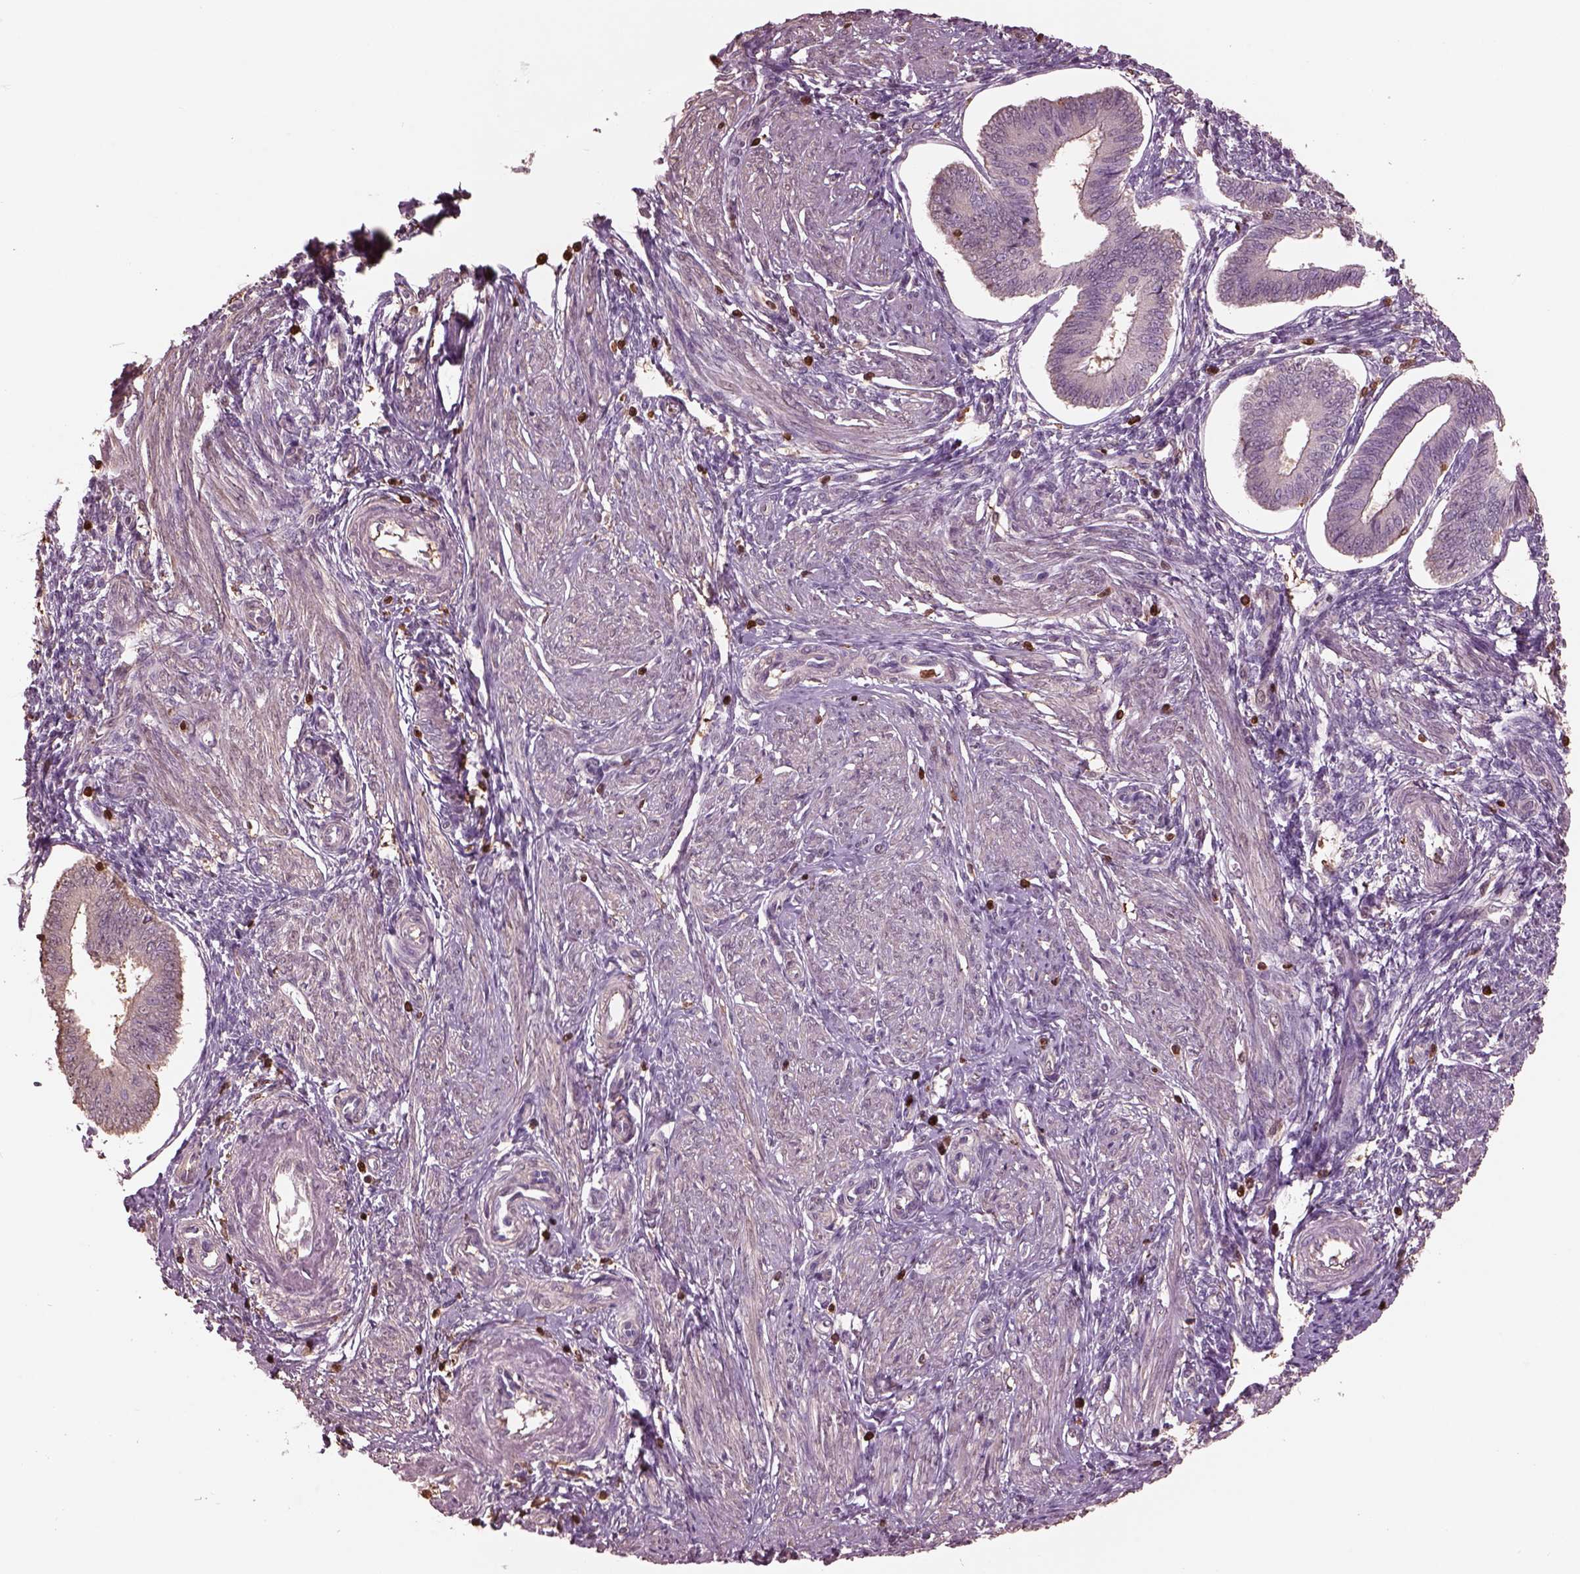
{"staining": {"intensity": "negative", "quantity": "none", "location": "none"}, "tissue": "endometrium", "cell_type": "Cells in endometrial stroma", "image_type": "normal", "snomed": [{"axis": "morphology", "description": "Normal tissue, NOS"}, {"axis": "topography", "description": "Endometrium"}], "caption": "This is a histopathology image of immunohistochemistry (IHC) staining of unremarkable endometrium, which shows no staining in cells in endometrial stroma. (Stains: DAB immunohistochemistry (IHC) with hematoxylin counter stain, Microscopy: brightfield microscopy at high magnification).", "gene": "IL31RA", "patient": {"sex": "female", "age": 42}}